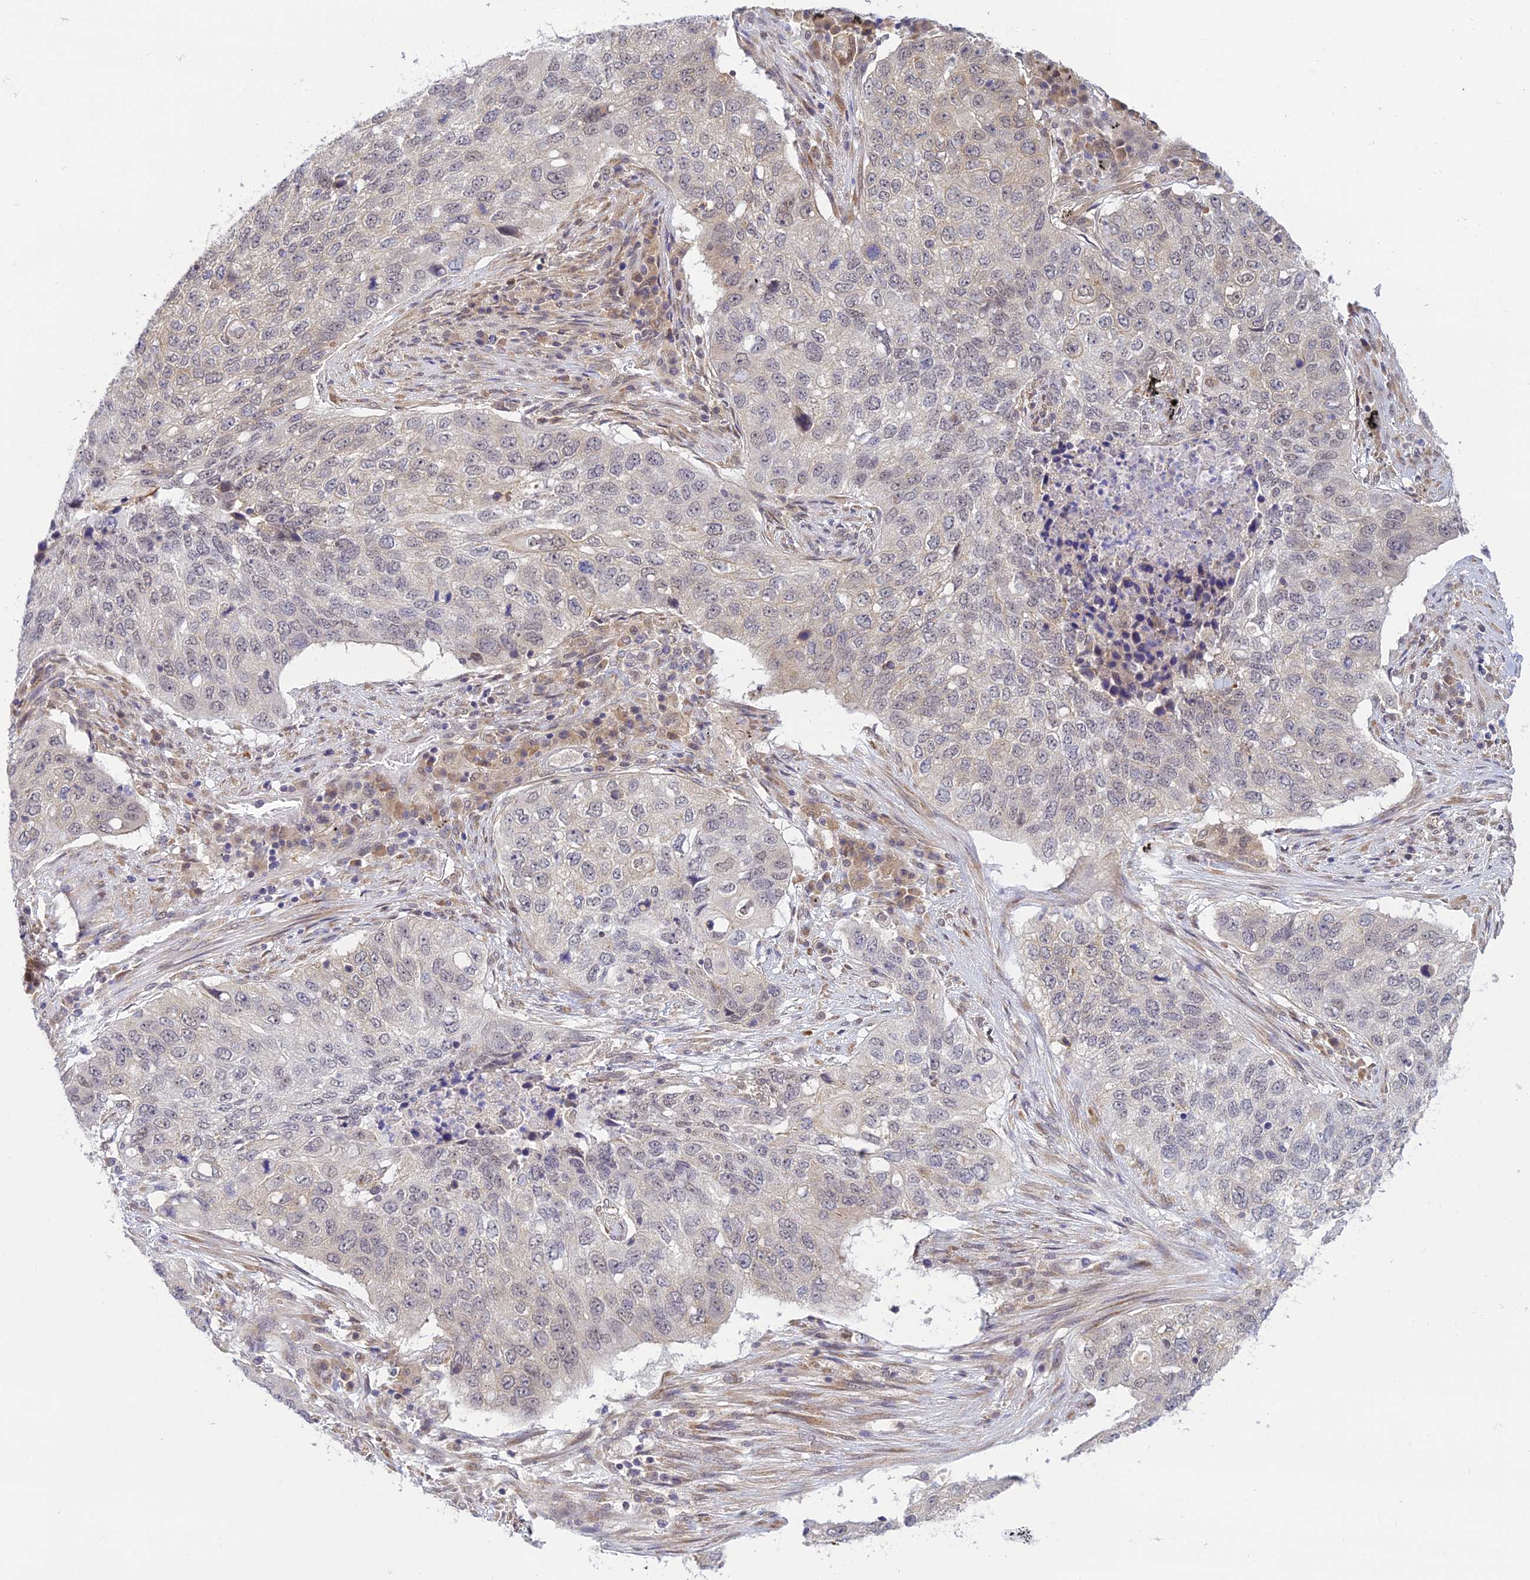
{"staining": {"intensity": "weak", "quantity": "<25%", "location": "nuclear"}, "tissue": "lung cancer", "cell_type": "Tumor cells", "image_type": "cancer", "snomed": [{"axis": "morphology", "description": "Squamous cell carcinoma, NOS"}, {"axis": "topography", "description": "Lung"}], "caption": "A high-resolution histopathology image shows immunohistochemistry staining of lung cancer (squamous cell carcinoma), which shows no significant positivity in tumor cells. (Immunohistochemistry, brightfield microscopy, high magnification).", "gene": "SKIC8", "patient": {"sex": "female", "age": 63}}